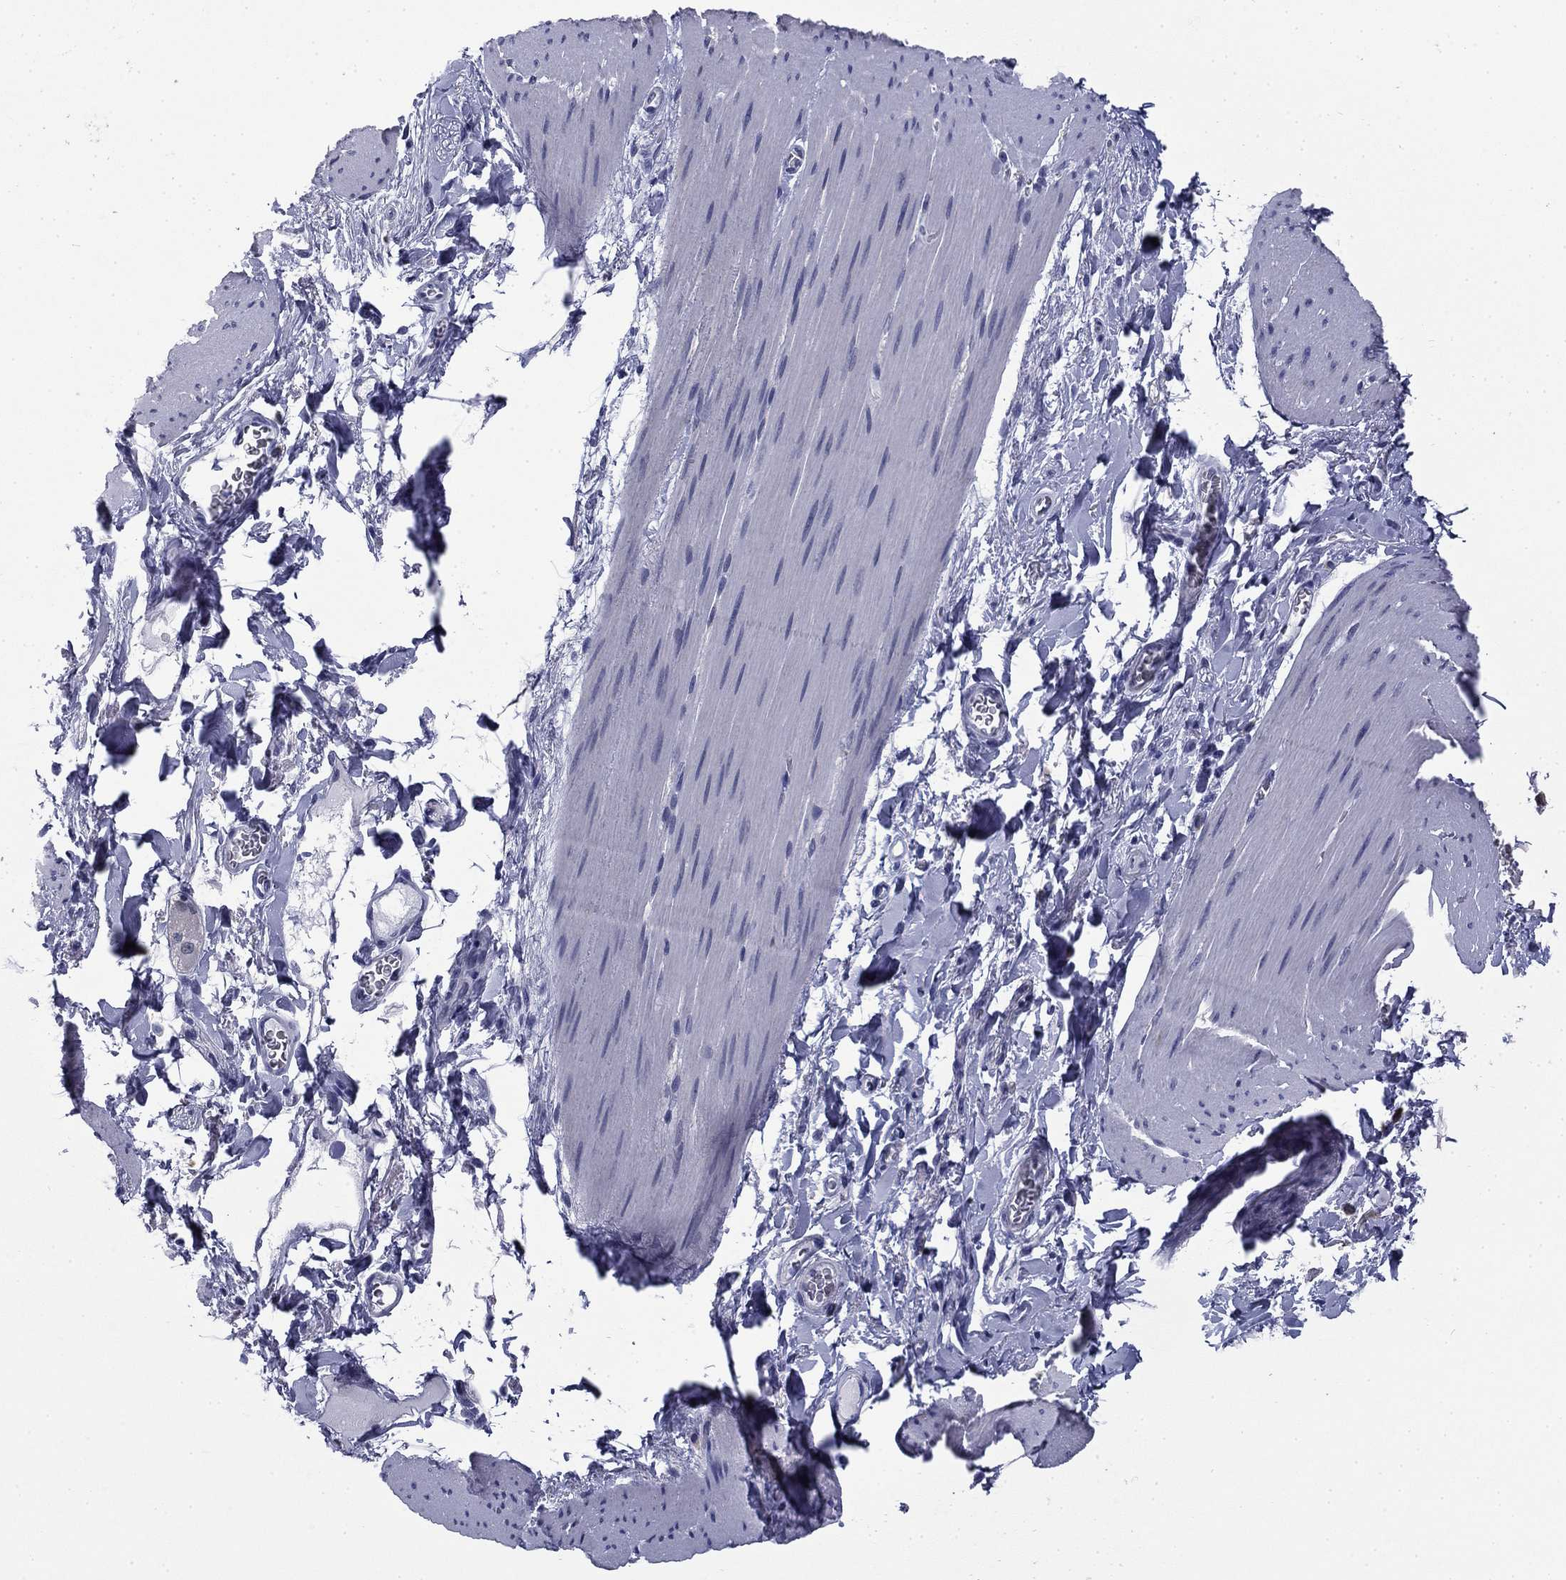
{"staining": {"intensity": "negative", "quantity": "none", "location": "none"}, "tissue": "adipose tissue", "cell_type": "Adipocytes", "image_type": "normal", "snomed": [{"axis": "morphology", "description": "Normal tissue, NOS"}, {"axis": "topography", "description": "Smooth muscle"}, {"axis": "topography", "description": "Duodenum"}, {"axis": "topography", "description": "Peripheral nerve tissue"}], "caption": "Immunohistochemical staining of unremarkable human adipose tissue displays no significant staining in adipocytes.", "gene": "BCL2L14", "patient": {"sex": "female", "age": 61}}